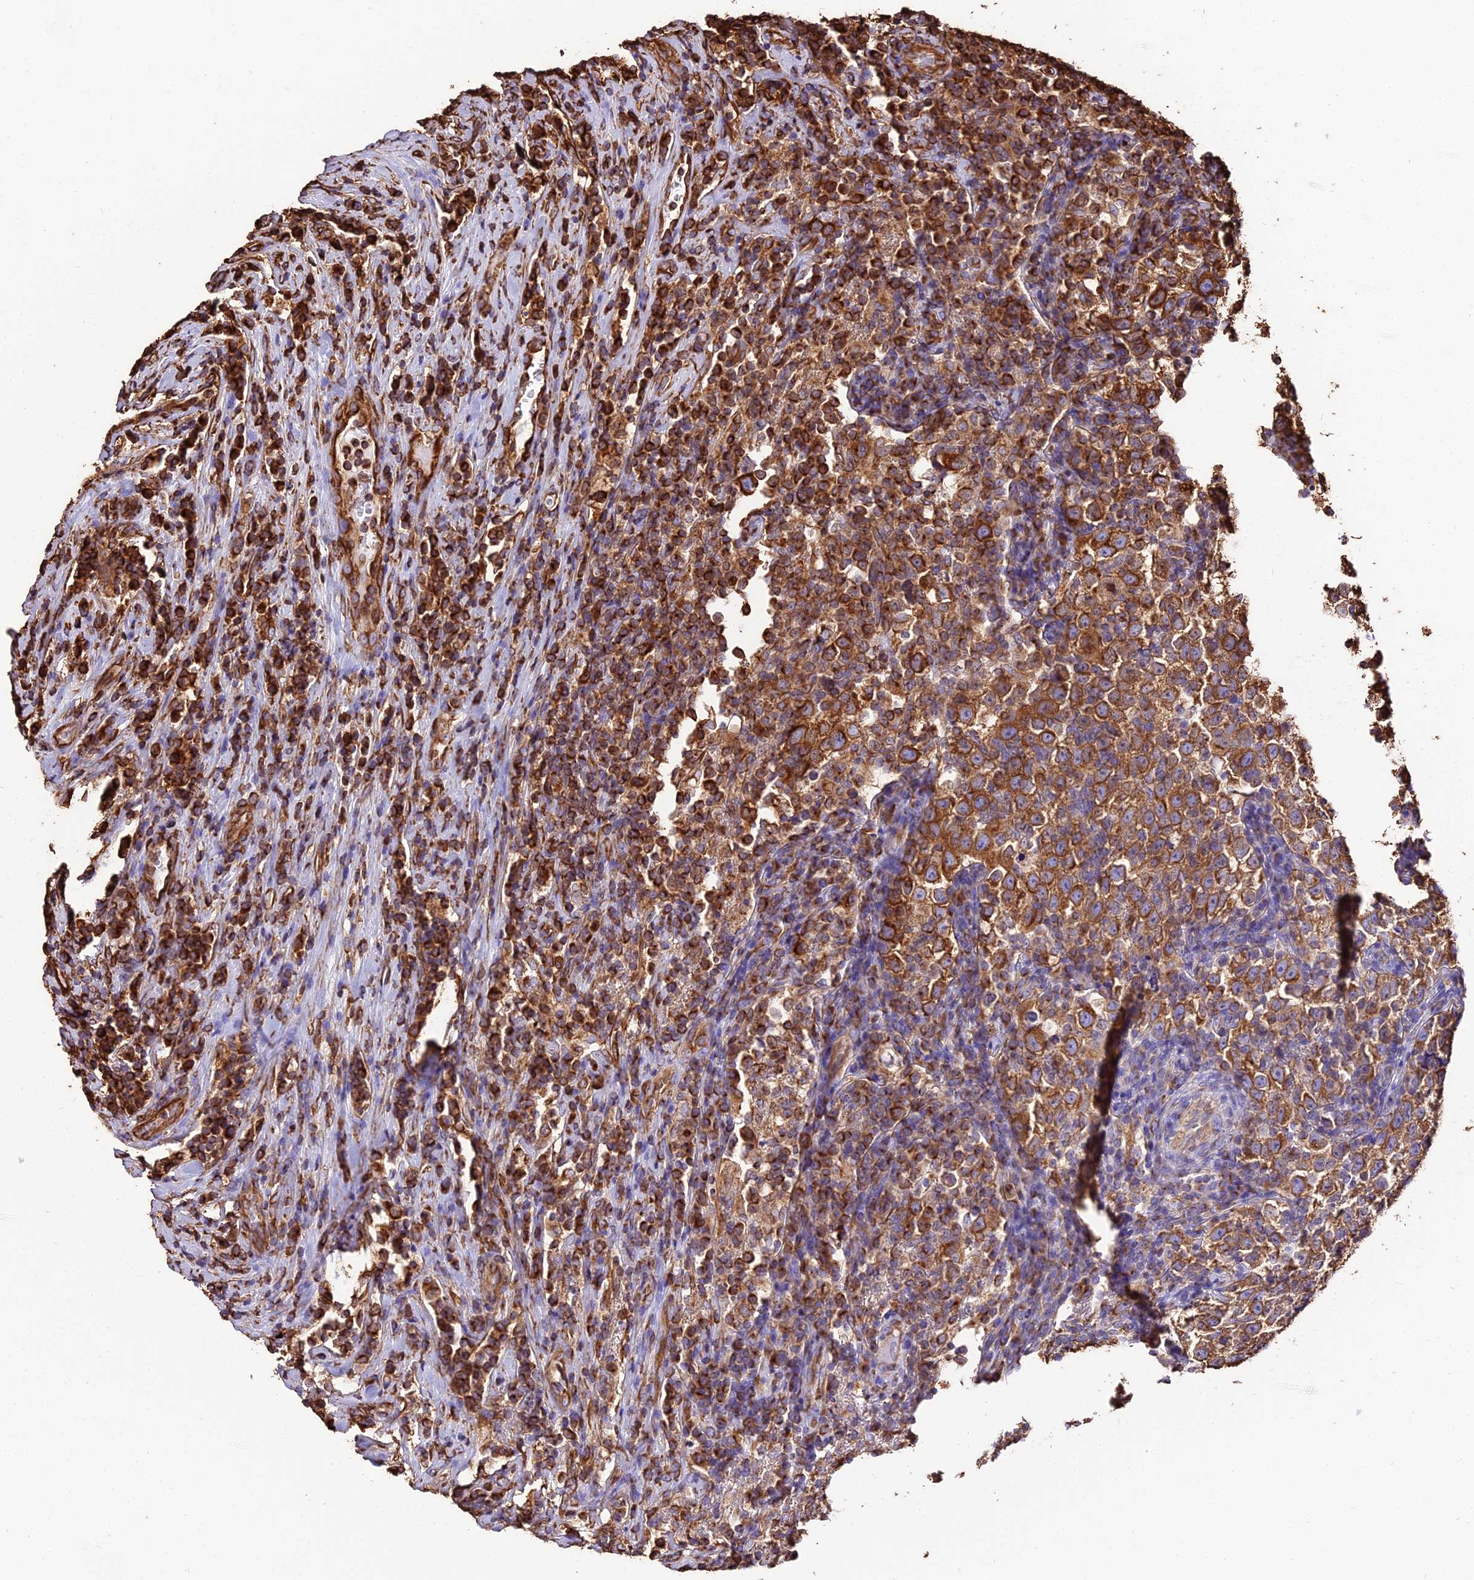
{"staining": {"intensity": "strong", "quantity": ">75%", "location": "cytoplasmic/membranous"}, "tissue": "testis cancer", "cell_type": "Tumor cells", "image_type": "cancer", "snomed": [{"axis": "morphology", "description": "Normal tissue, NOS"}, {"axis": "morphology", "description": "Seminoma, NOS"}, {"axis": "topography", "description": "Testis"}], "caption": "A brown stain highlights strong cytoplasmic/membranous positivity of a protein in human testis cancer (seminoma) tumor cells.", "gene": "TUBA3D", "patient": {"sex": "male", "age": 43}}